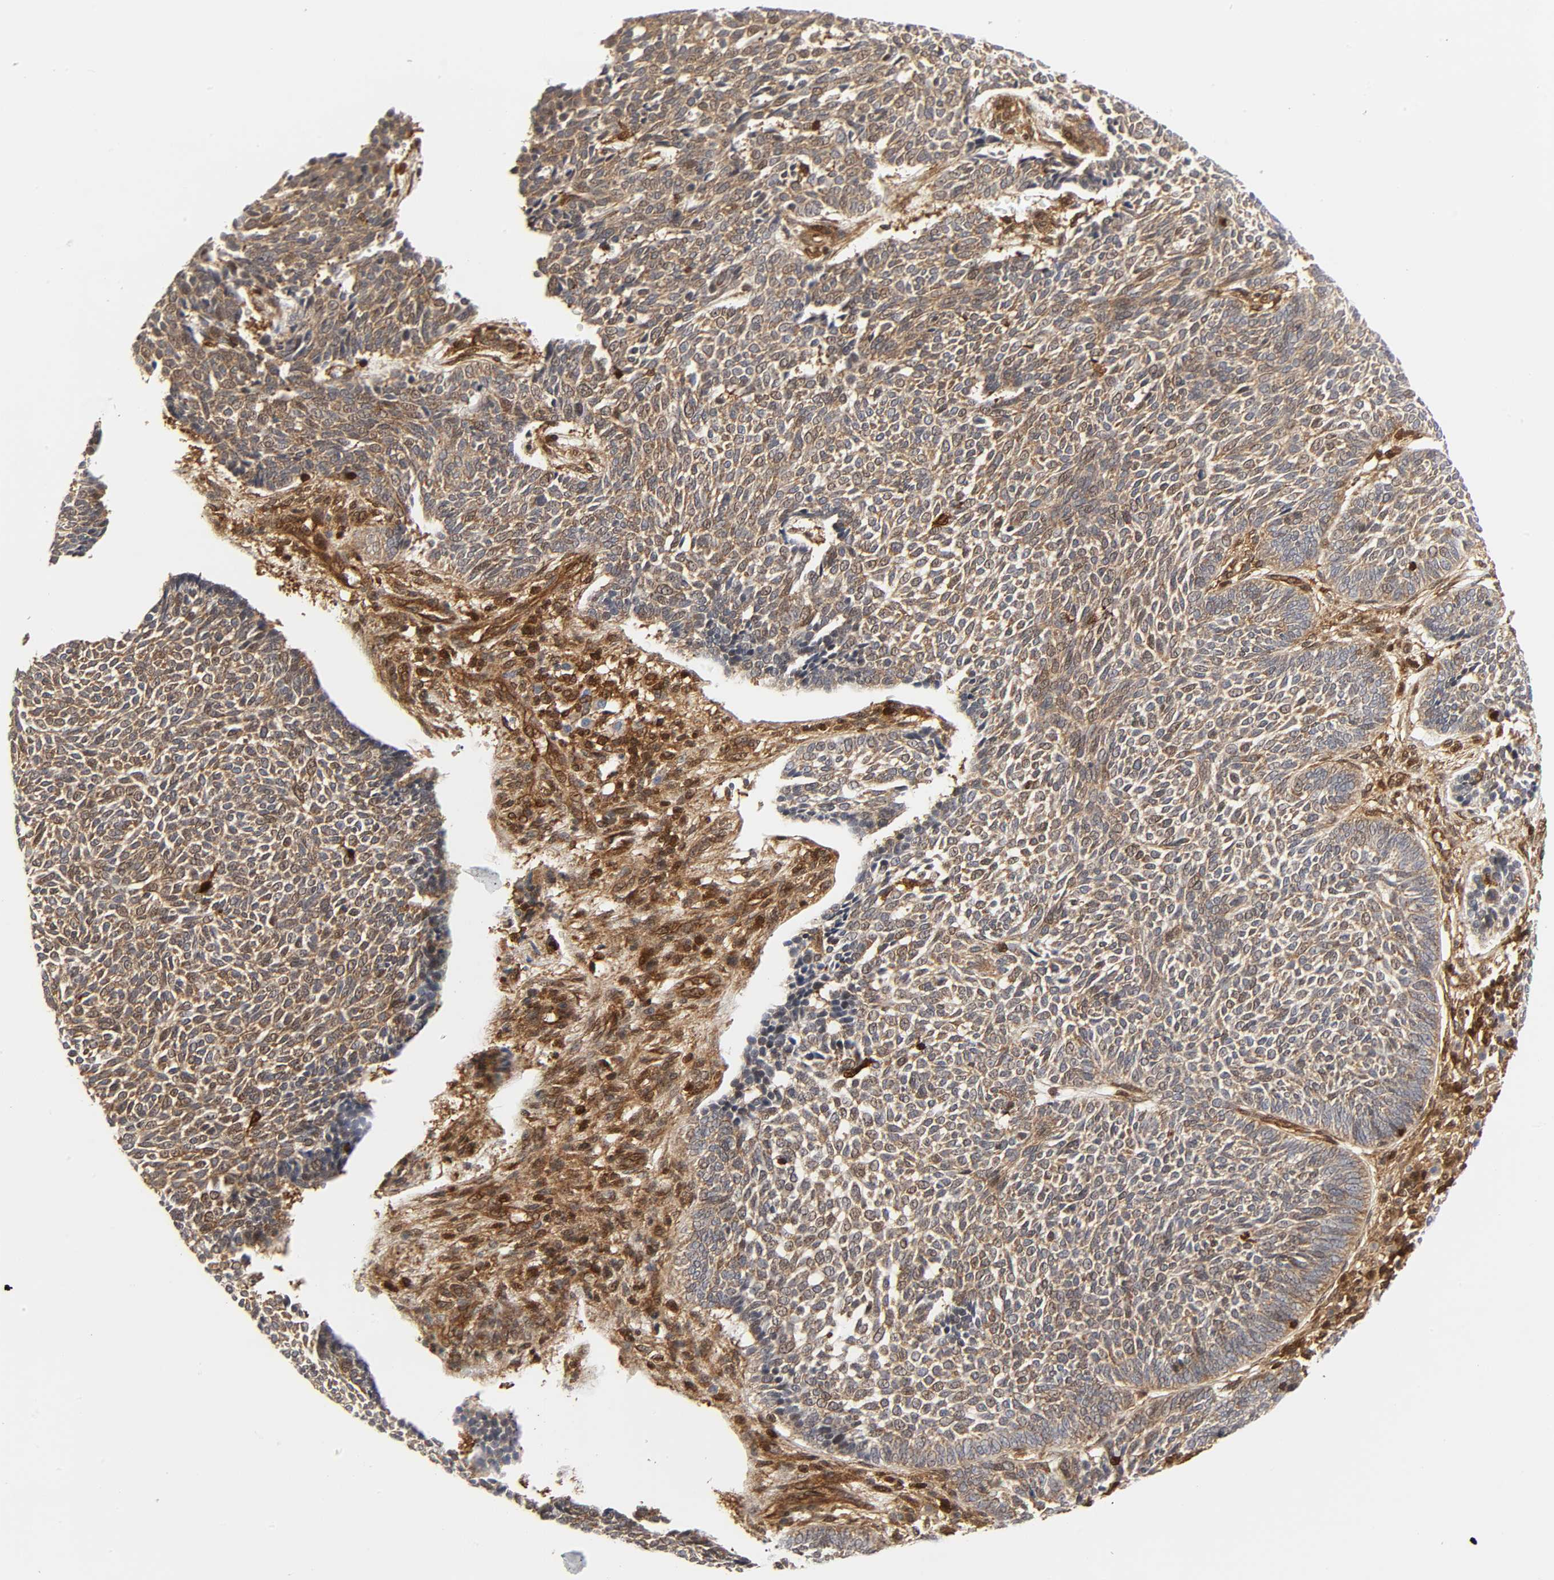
{"staining": {"intensity": "moderate", "quantity": "25%-75%", "location": "cytoplasmic/membranous"}, "tissue": "skin cancer", "cell_type": "Tumor cells", "image_type": "cancer", "snomed": [{"axis": "morphology", "description": "Normal tissue, NOS"}, {"axis": "morphology", "description": "Basal cell carcinoma"}, {"axis": "topography", "description": "Skin"}], "caption": "Protein staining of skin basal cell carcinoma tissue reveals moderate cytoplasmic/membranous staining in approximately 25%-75% of tumor cells.", "gene": "MAPK1", "patient": {"sex": "male", "age": 87}}